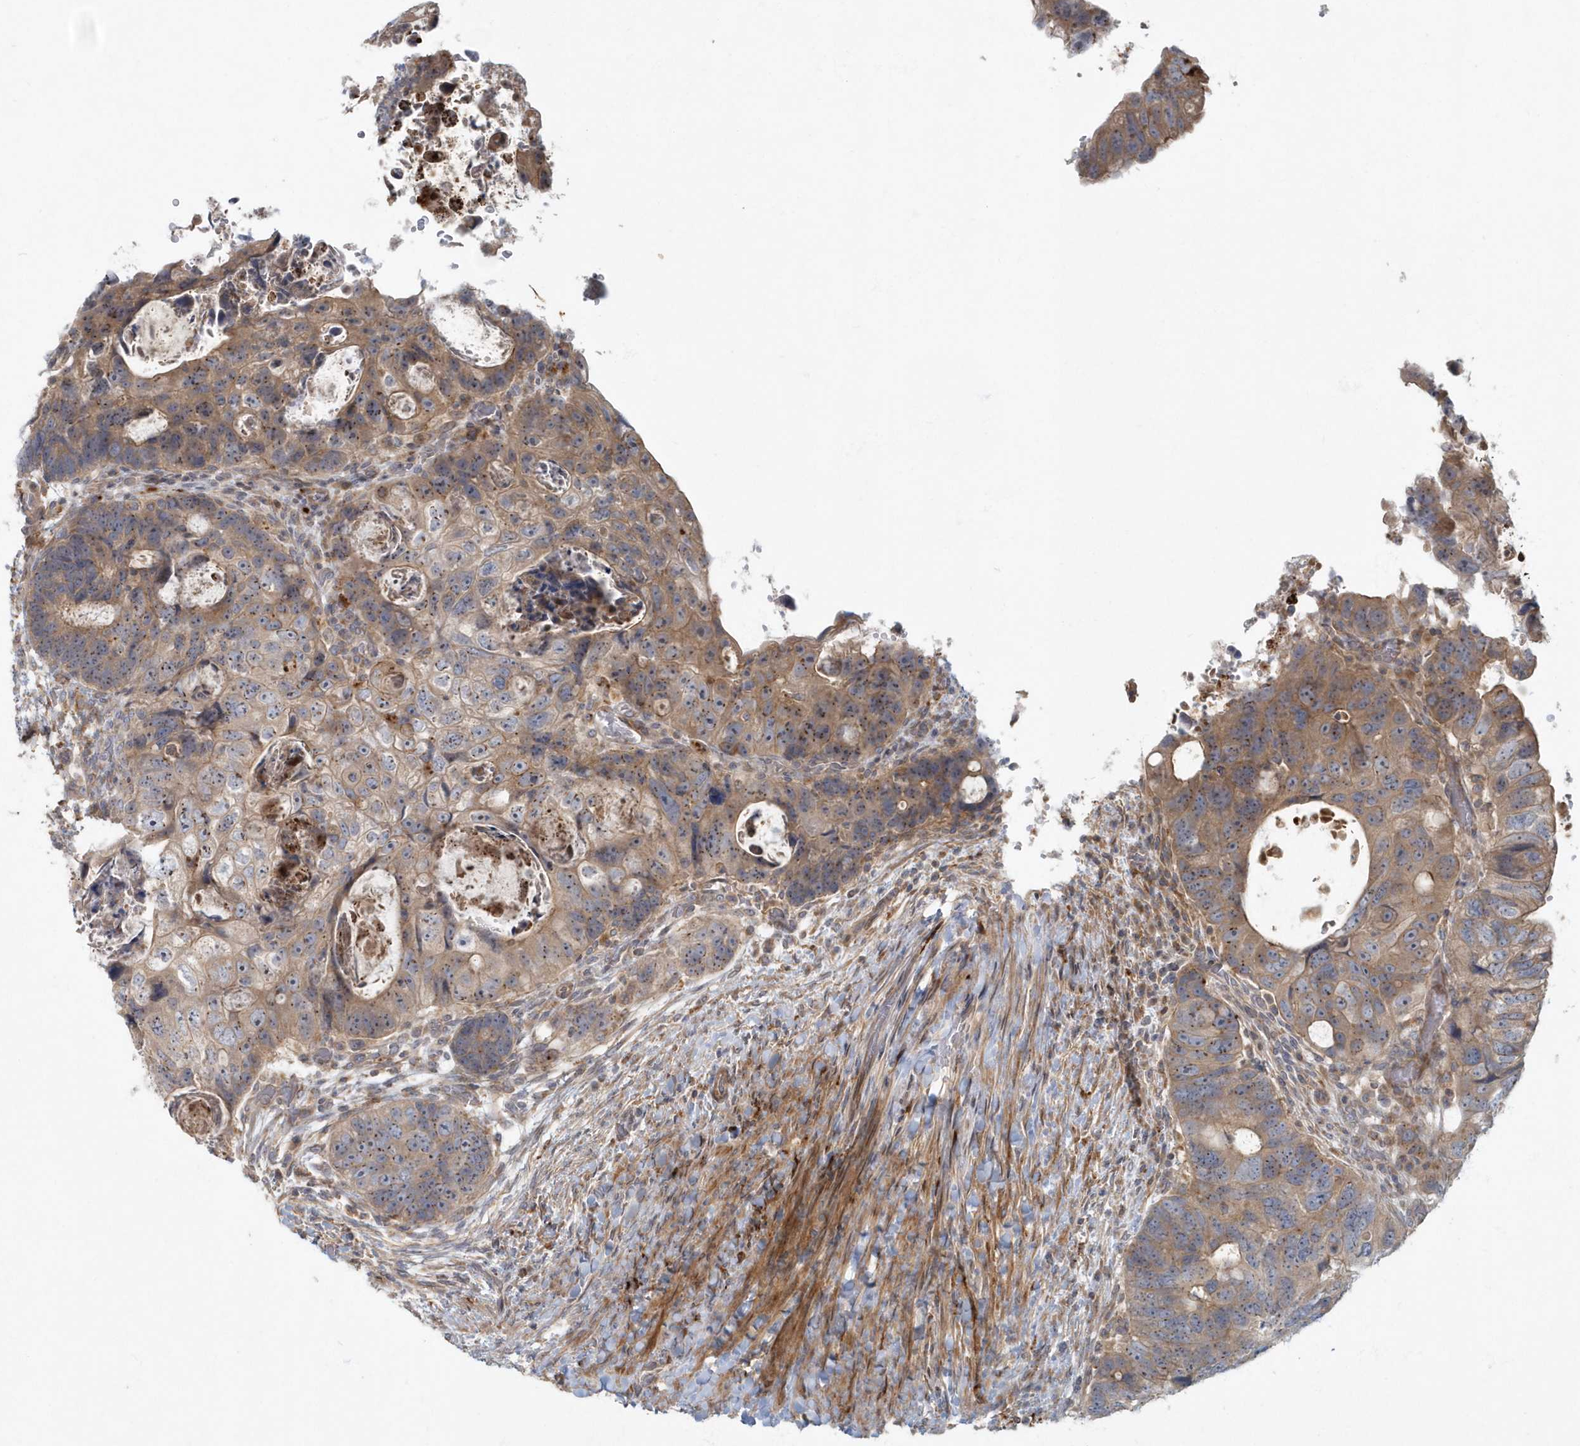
{"staining": {"intensity": "weak", "quantity": ">75%", "location": "cytoplasmic/membranous"}, "tissue": "colorectal cancer", "cell_type": "Tumor cells", "image_type": "cancer", "snomed": [{"axis": "morphology", "description": "Adenocarcinoma, NOS"}, {"axis": "topography", "description": "Rectum"}], "caption": "Protein analysis of adenocarcinoma (colorectal) tissue displays weak cytoplasmic/membranous positivity in approximately >75% of tumor cells.", "gene": "ARHGEF38", "patient": {"sex": "male", "age": 59}}